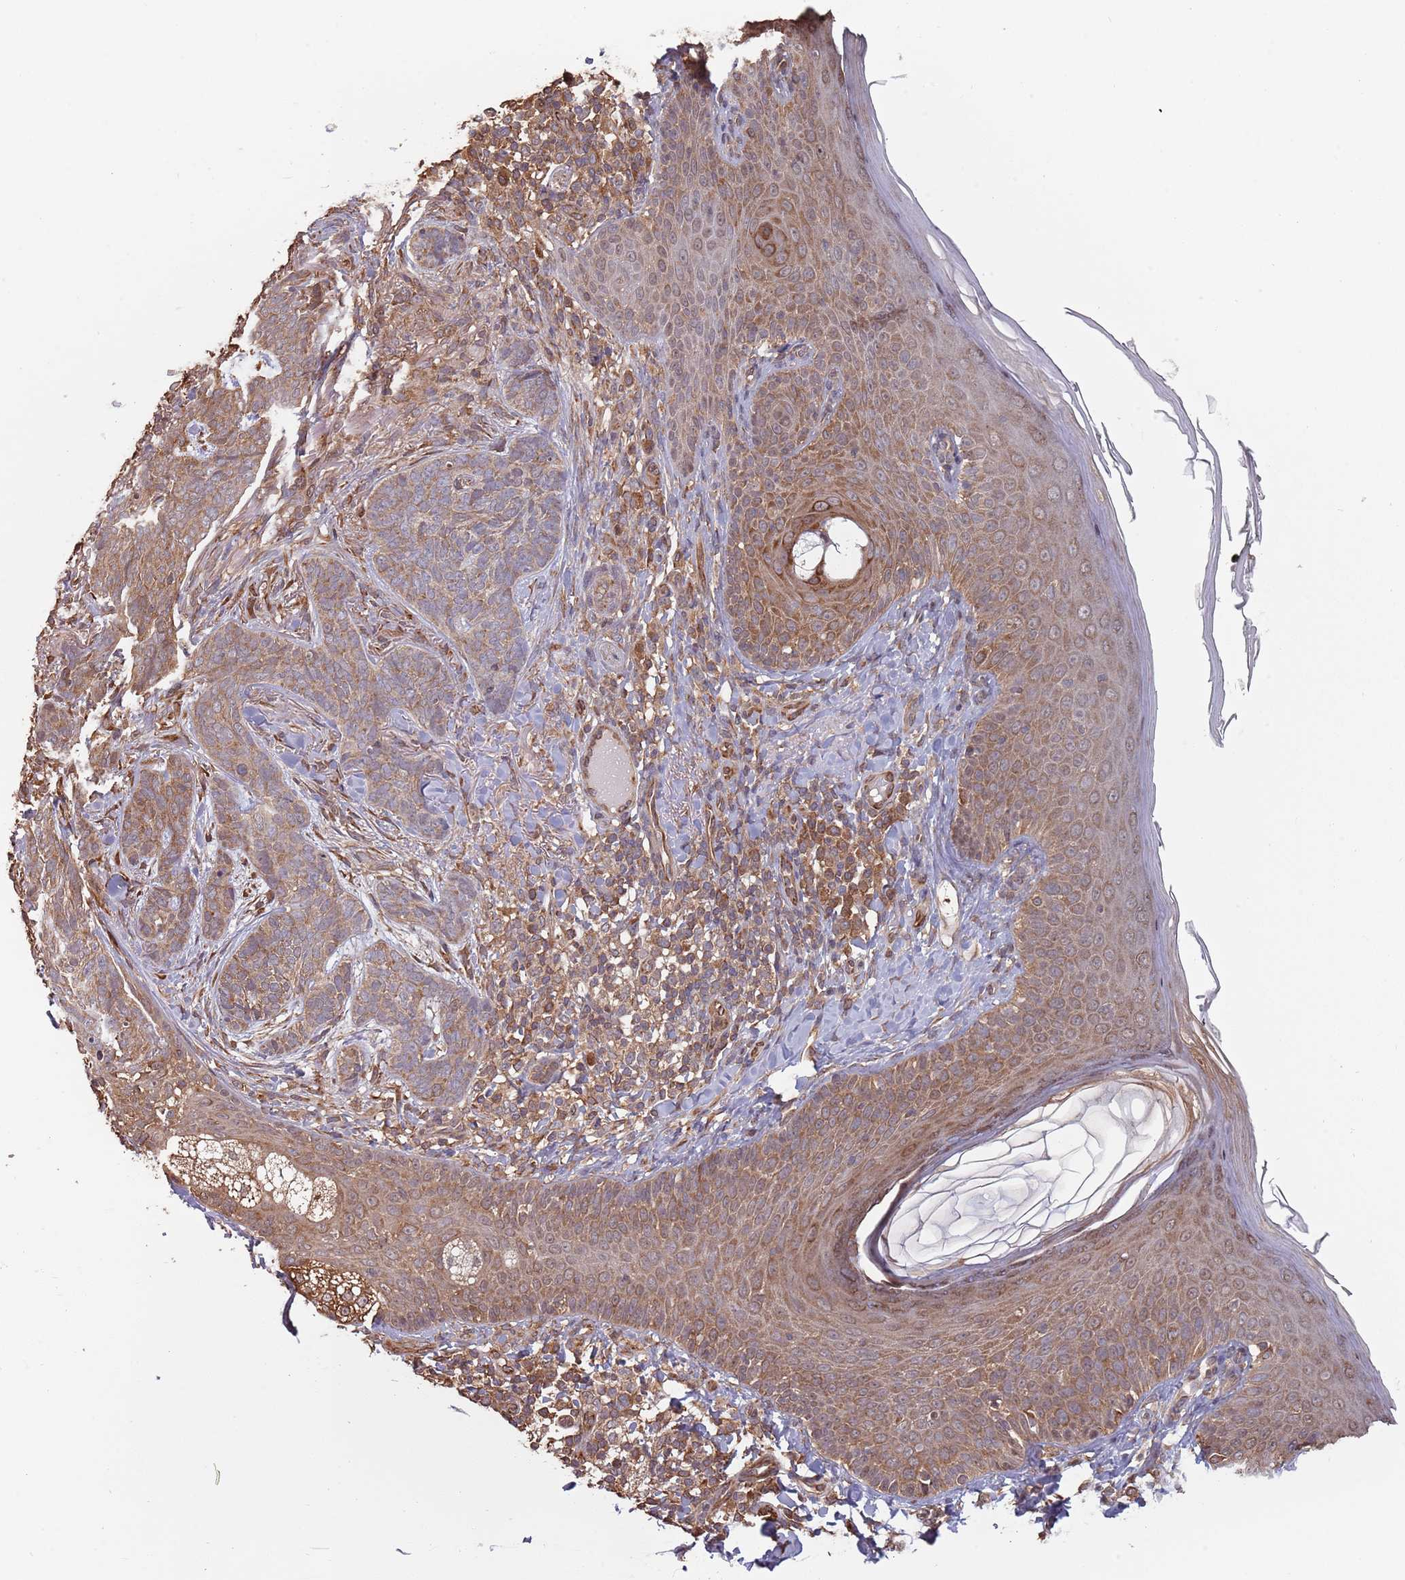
{"staining": {"intensity": "strong", "quantity": ">75%", "location": "cytoplasmic/membranous"}, "tissue": "skin", "cell_type": "Fibroblasts", "image_type": "normal", "snomed": [{"axis": "morphology", "description": "Normal tissue, NOS"}, {"axis": "topography", "description": "Skin"}], "caption": "Brown immunohistochemical staining in normal human skin demonstrates strong cytoplasmic/membranous staining in approximately >75% of fibroblasts.", "gene": "COG4", "patient": {"sex": "male", "age": 57}}